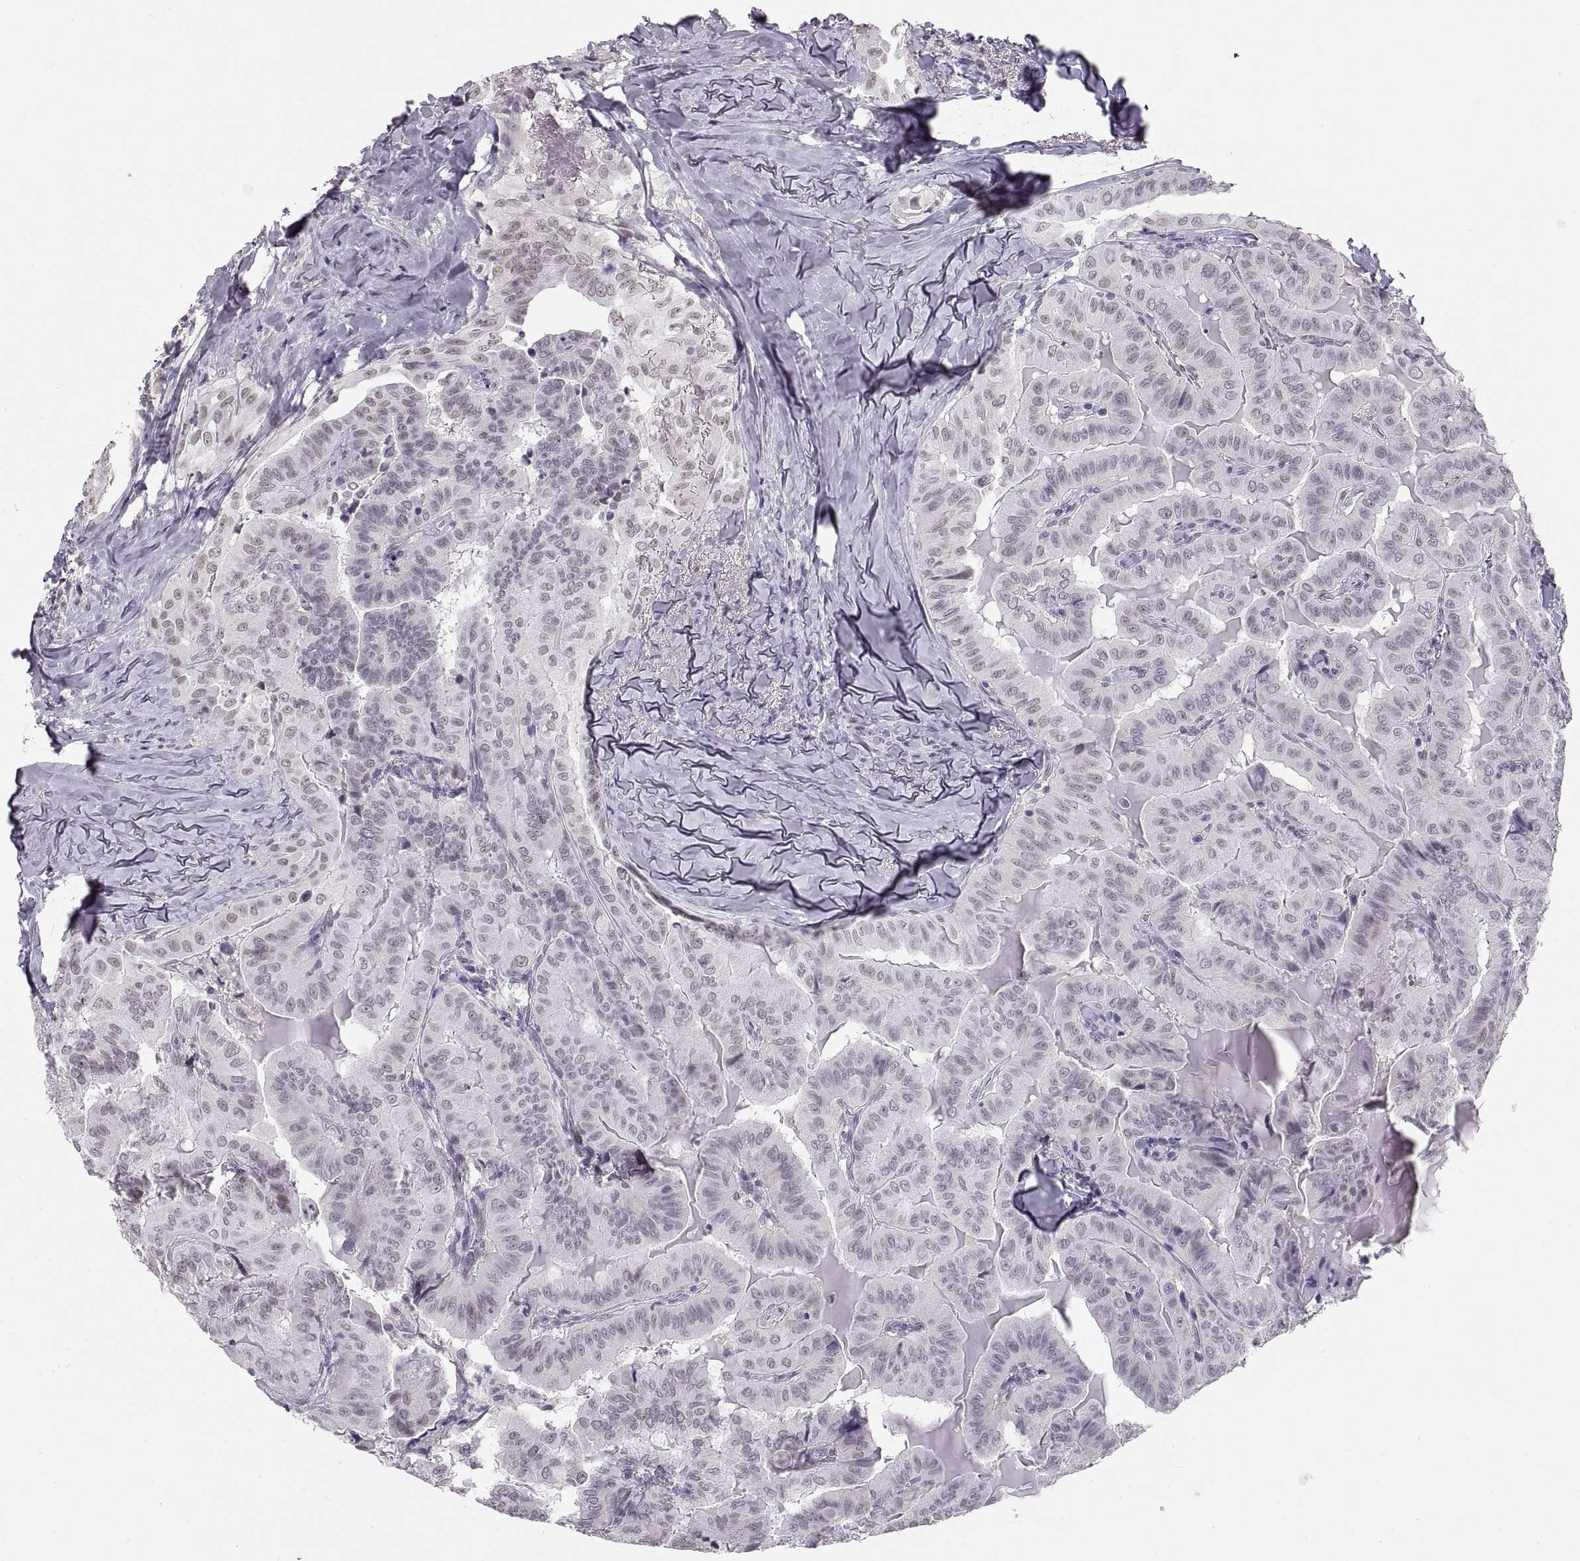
{"staining": {"intensity": "weak", "quantity": "<25%", "location": "nuclear"}, "tissue": "thyroid cancer", "cell_type": "Tumor cells", "image_type": "cancer", "snomed": [{"axis": "morphology", "description": "Papillary adenocarcinoma, NOS"}, {"axis": "topography", "description": "Thyroid gland"}], "caption": "This is a photomicrograph of immunohistochemistry staining of thyroid cancer, which shows no expression in tumor cells. (Stains: DAB IHC with hematoxylin counter stain, Microscopy: brightfield microscopy at high magnification).", "gene": "NANOS3", "patient": {"sex": "female", "age": 68}}